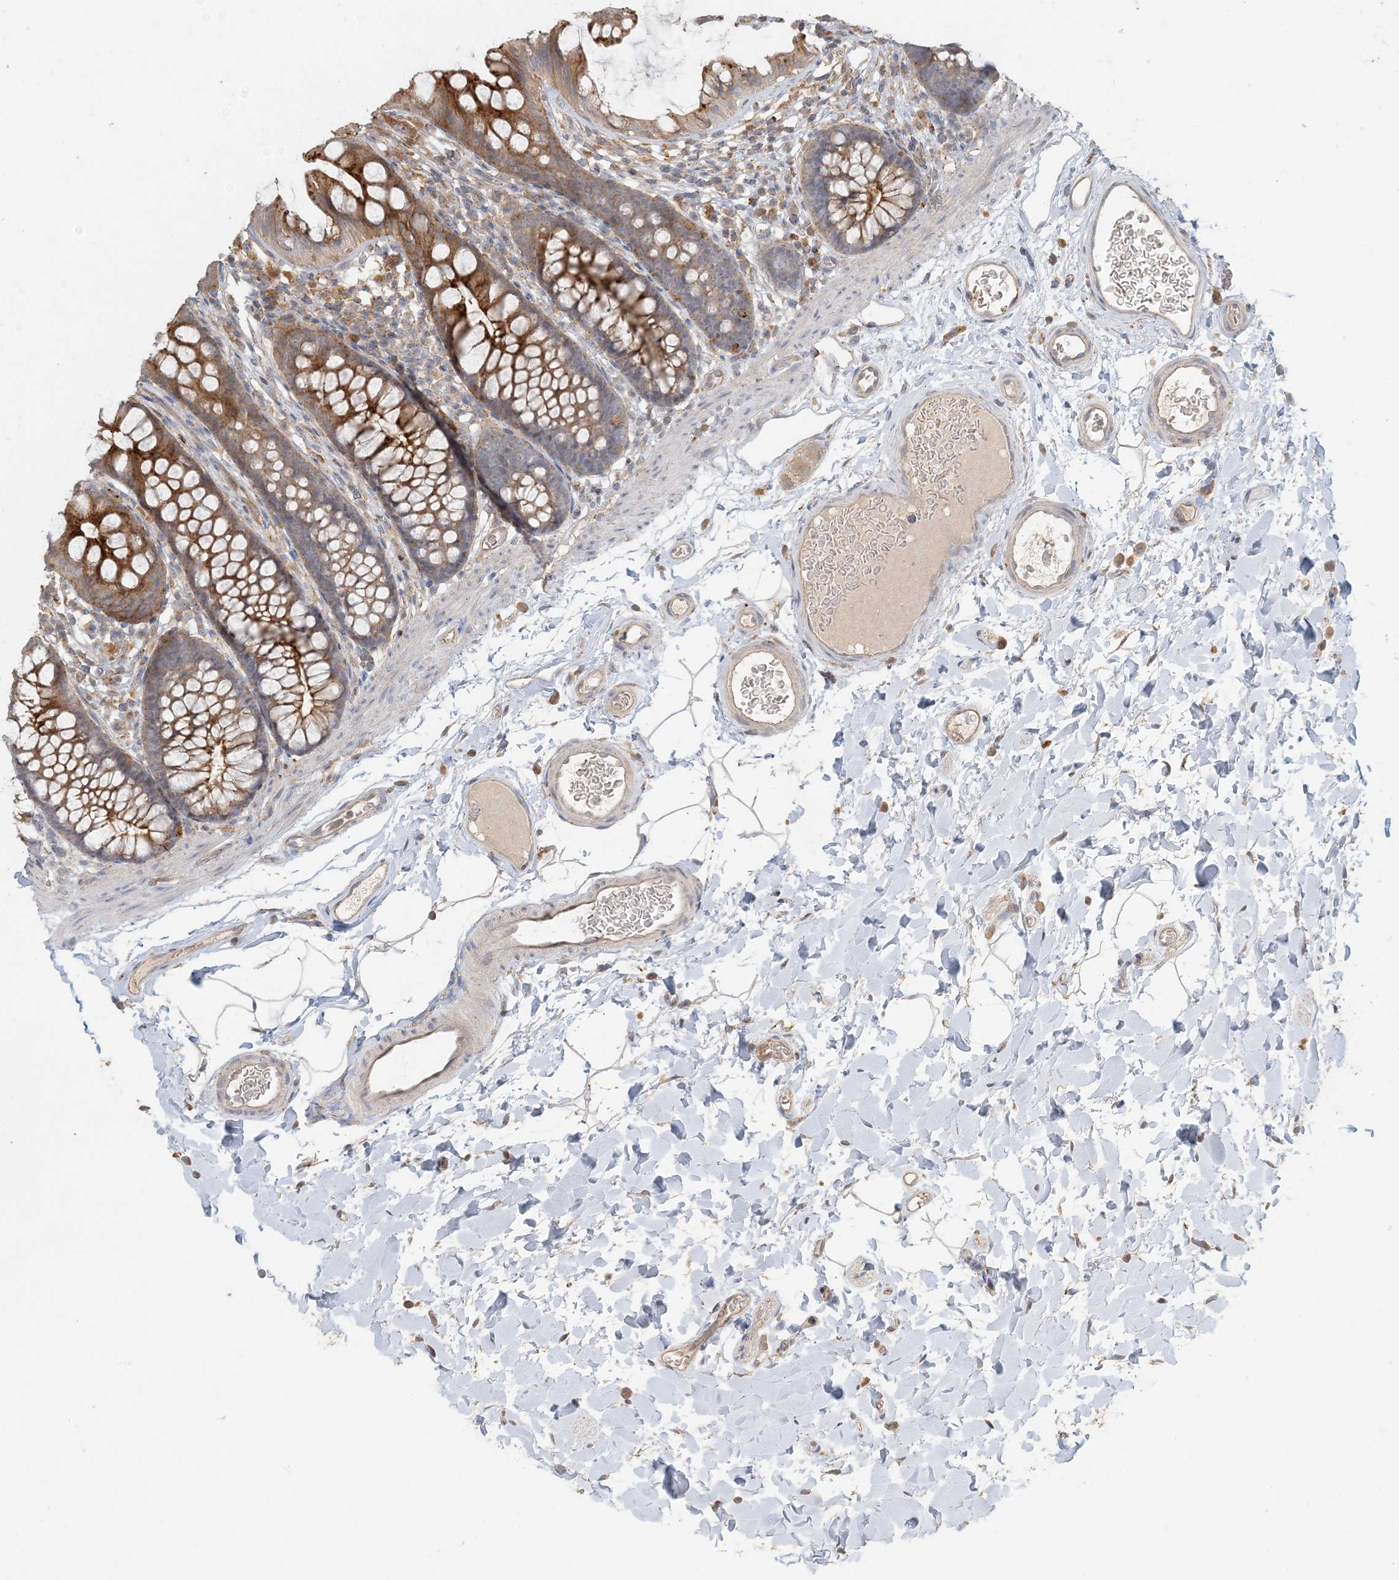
{"staining": {"intensity": "moderate", "quantity": "25%-75%", "location": "cytoplasmic/membranous"}, "tissue": "colon", "cell_type": "Endothelial cells", "image_type": "normal", "snomed": [{"axis": "morphology", "description": "Normal tissue, NOS"}, {"axis": "topography", "description": "Colon"}], "caption": "Protein staining of unremarkable colon displays moderate cytoplasmic/membranous staining in approximately 25%-75% of endothelial cells. Using DAB (3,3'-diaminobenzidine) (brown) and hematoxylin (blue) stains, captured at high magnification using brightfield microscopy.", "gene": "SPPL2A", "patient": {"sex": "female", "age": 62}}